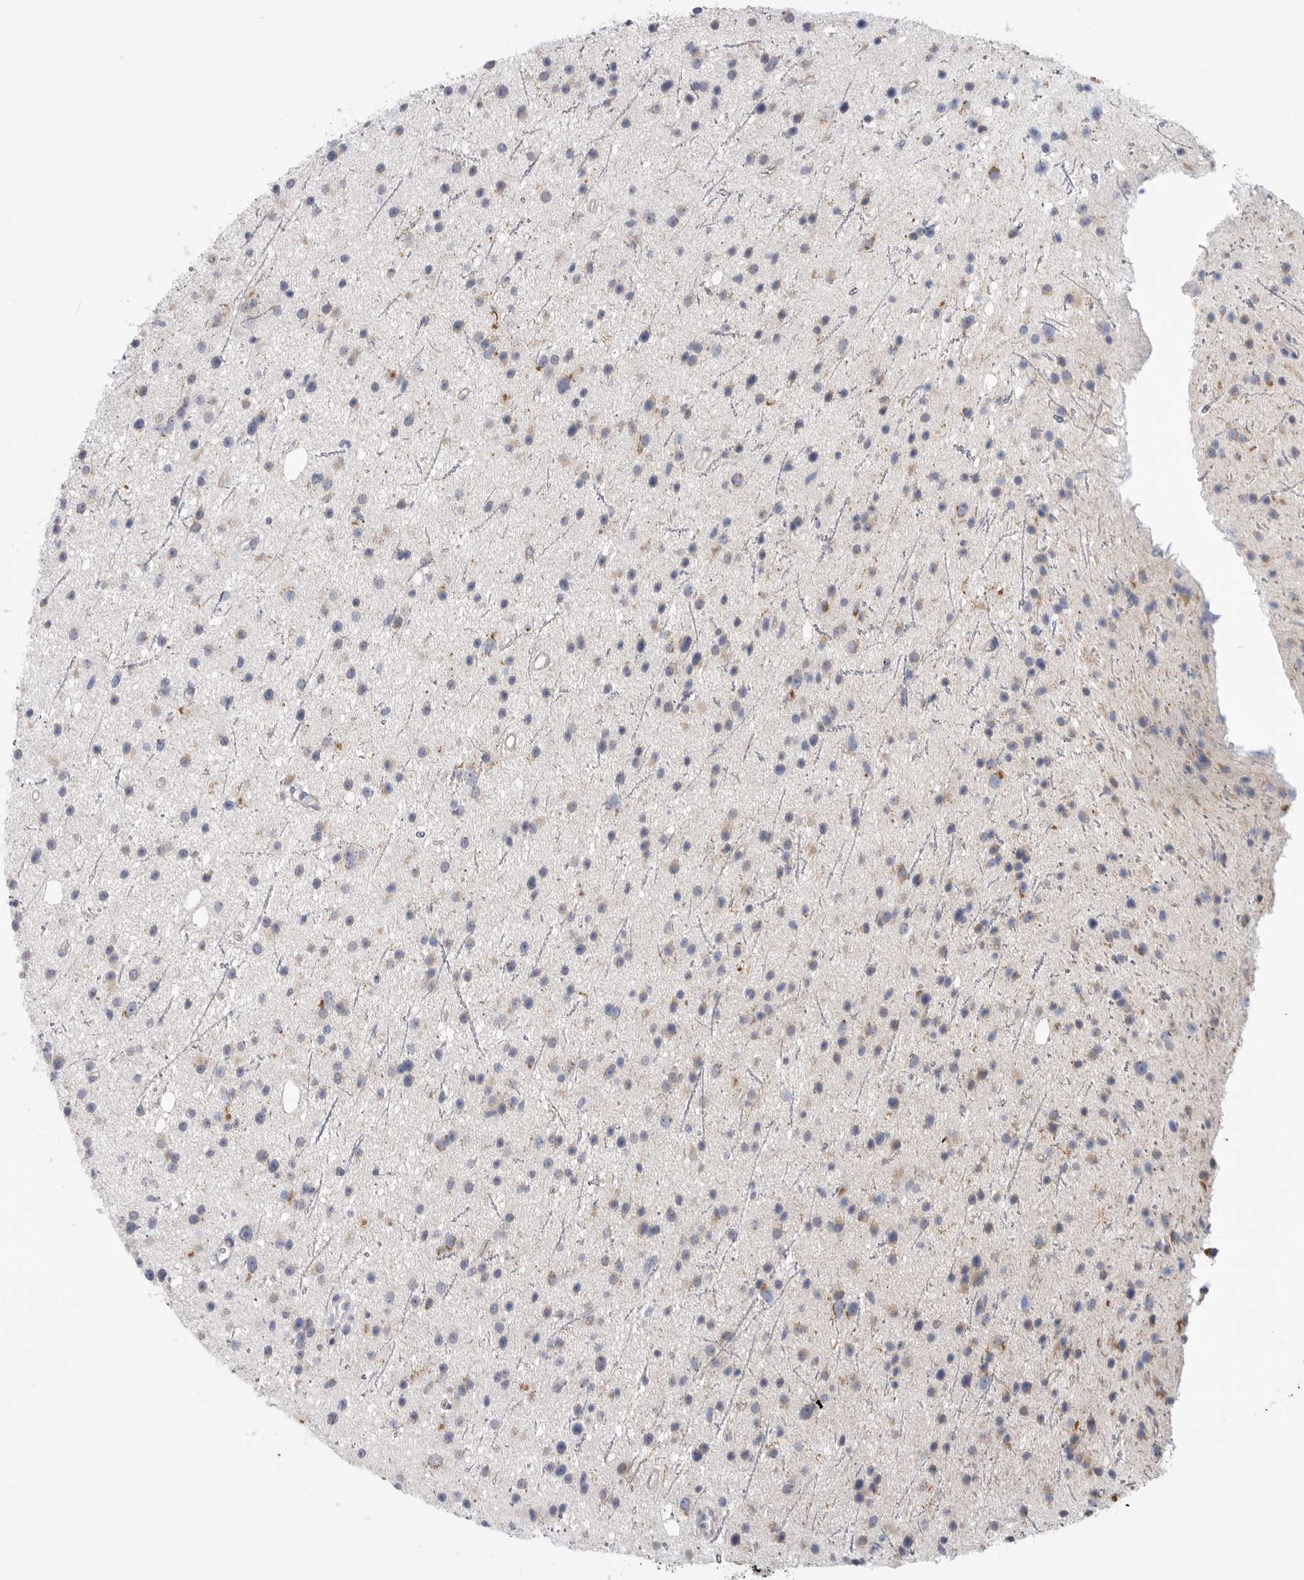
{"staining": {"intensity": "negative", "quantity": "none", "location": "none"}, "tissue": "glioma", "cell_type": "Tumor cells", "image_type": "cancer", "snomed": [{"axis": "morphology", "description": "Glioma, malignant, Low grade"}, {"axis": "topography", "description": "Cerebral cortex"}], "caption": "A micrograph of human malignant glioma (low-grade) is negative for staining in tumor cells.", "gene": "MTFR1L", "patient": {"sex": "female", "age": 39}}